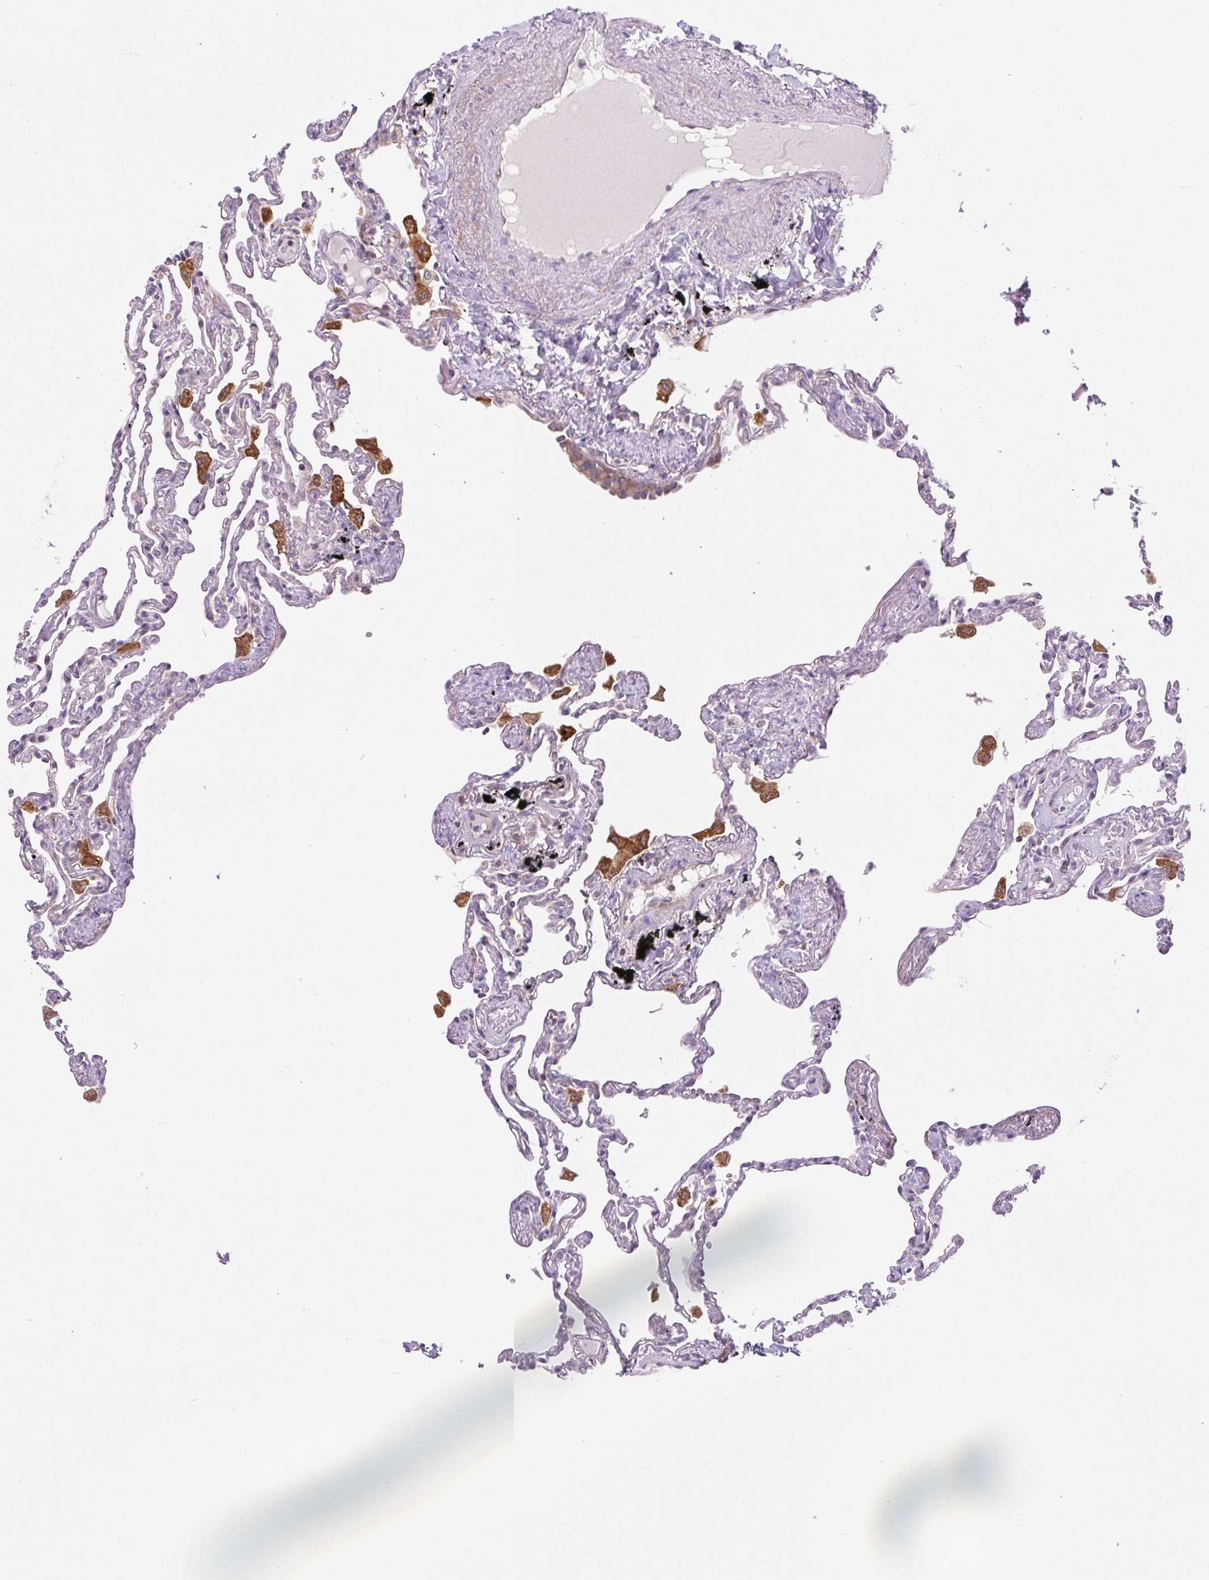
{"staining": {"intensity": "negative", "quantity": "none", "location": "none"}, "tissue": "lung", "cell_type": "Alveolar cells", "image_type": "normal", "snomed": [{"axis": "morphology", "description": "Normal tissue, NOS"}, {"axis": "topography", "description": "Lung"}], "caption": "IHC image of benign lung: human lung stained with DAB (3,3'-diaminobenzidine) shows no significant protein staining in alveolar cells.", "gene": "MINK1", "patient": {"sex": "female", "age": 67}}